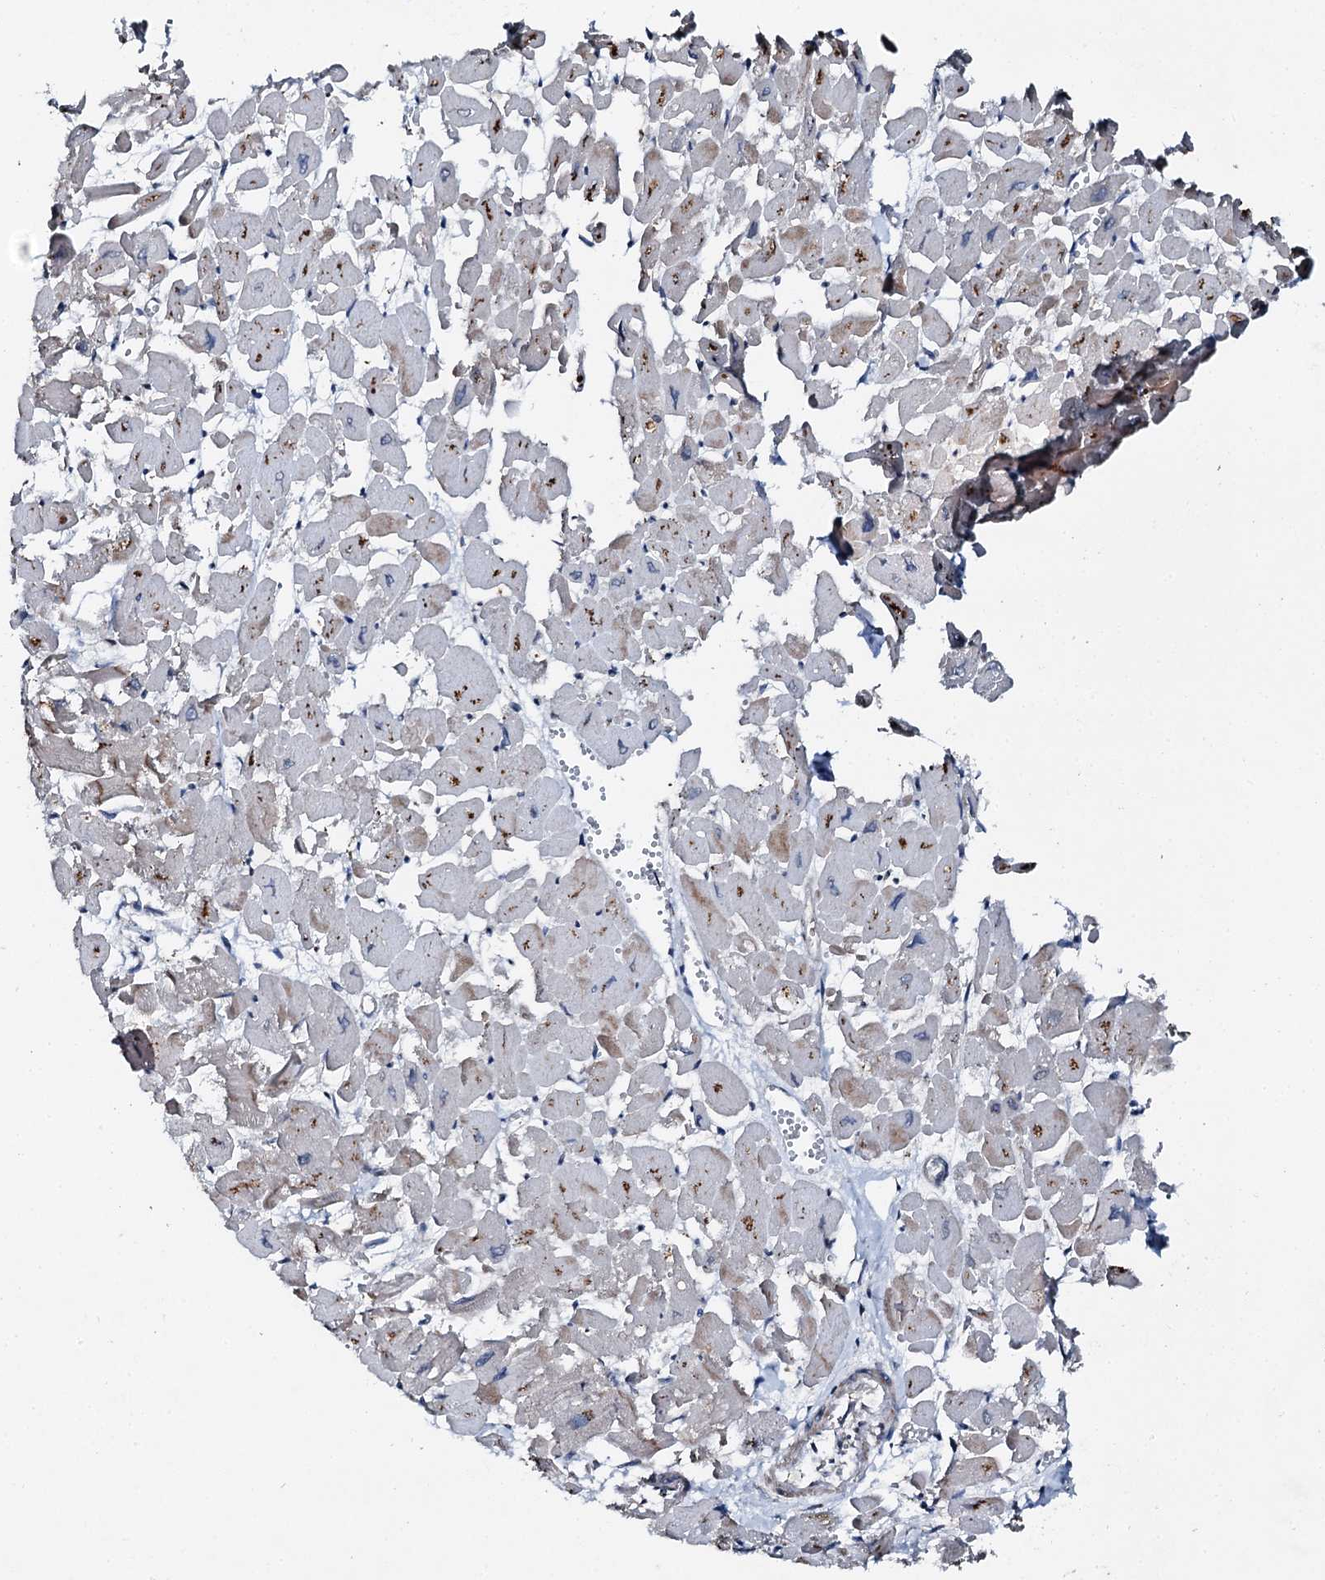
{"staining": {"intensity": "weak", "quantity": "25%-75%", "location": "cytoplasmic/membranous"}, "tissue": "heart muscle", "cell_type": "Cardiomyocytes", "image_type": "normal", "snomed": [{"axis": "morphology", "description": "Normal tissue, NOS"}, {"axis": "topography", "description": "Heart"}], "caption": "Protein staining of benign heart muscle displays weak cytoplasmic/membranous expression in about 25%-75% of cardiomyocytes.", "gene": "EDC4", "patient": {"sex": "male", "age": 54}}